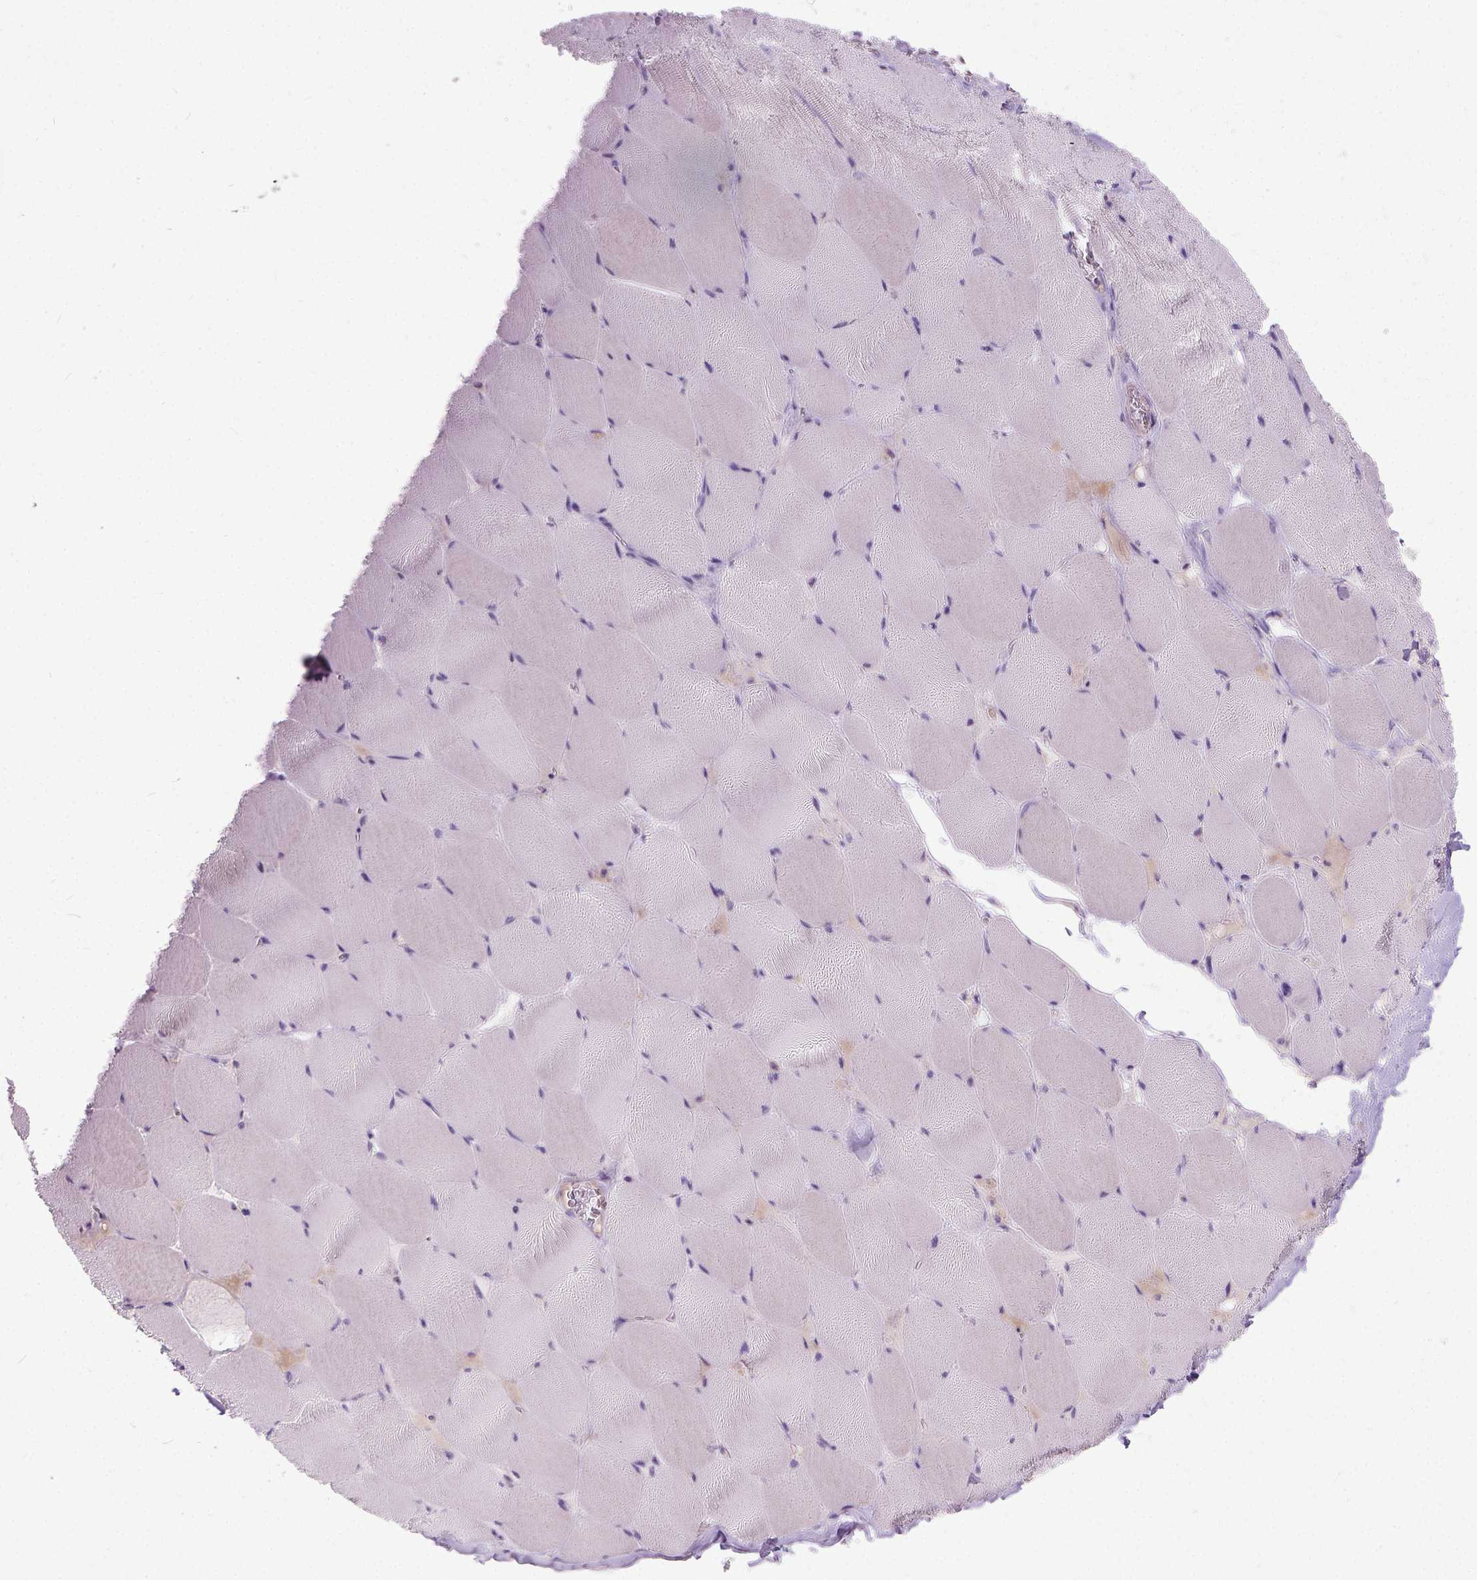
{"staining": {"intensity": "negative", "quantity": "none", "location": "none"}, "tissue": "skeletal muscle", "cell_type": "Myocytes", "image_type": "normal", "snomed": [{"axis": "morphology", "description": "Normal tissue, NOS"}, {"axis": "topography", "description": "Skeletal muscle"}], "caption": "High power microscopy photomicrograph of an immunohistochemistry (IHC) photomicrograph of benign skeletal muscle, revealing no significant staining in myocytes. The staining was performed using DAB (3,3'-diaminobenzidine) to visualize the protein expression in brown, while the nuclei were stained in blue with hematoxylin (Magnification: 20x).", "gene": "JAK3", "patient": {"sex": "female", "age": 75}}